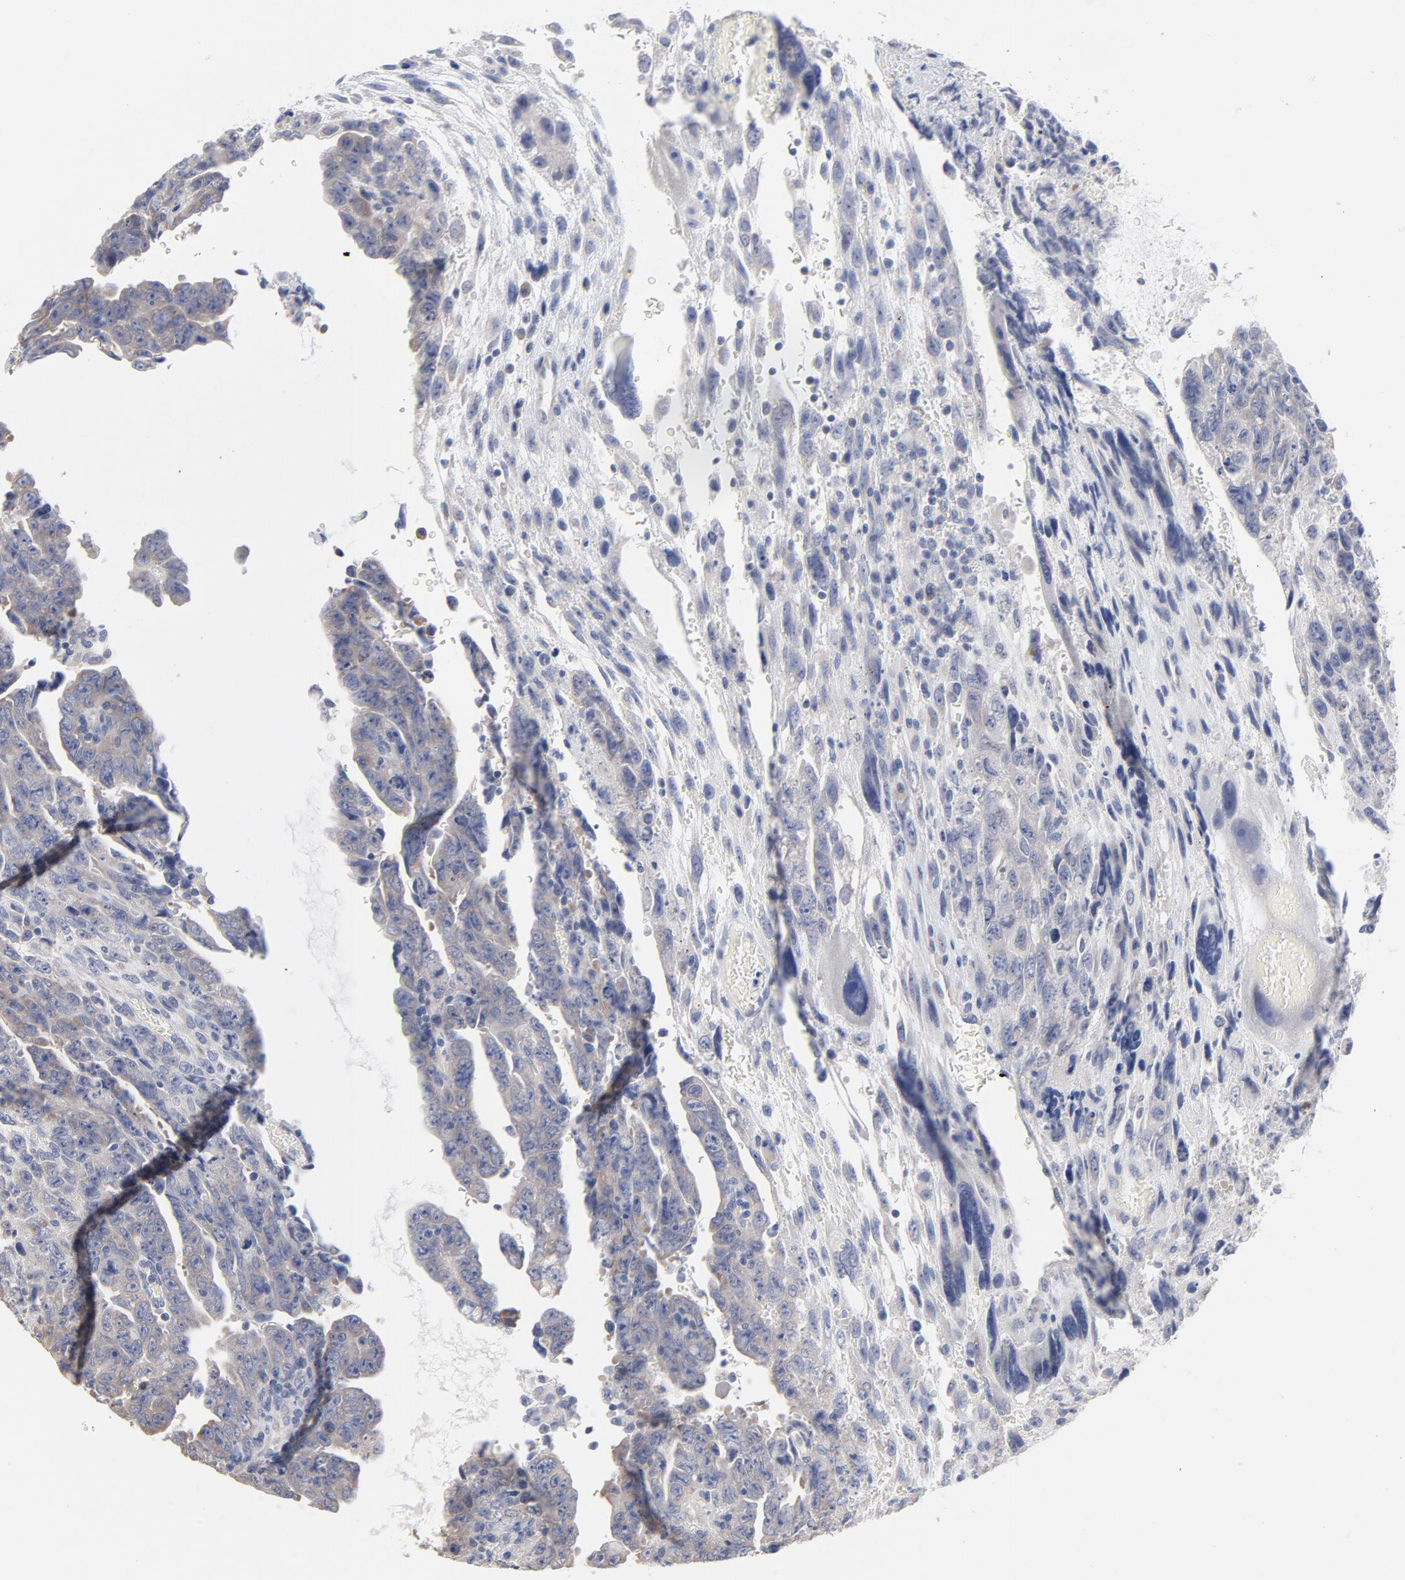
{"staining": {"intensity": "moderate", "quantity": ">75%", "location": "cytoplasmic/membranous"}, "tissue": "testis cancer", "cell_type": "Tumor cells", "image_type": "cancer", "snomed": [{"axis": "morphology", "description": "Carcinoma, Embryonal, NOS"}, {"axis": "topography", "description": "Testis"}], "caption": "Testis cancer stained for a protein reveals moderate cytoplasmic/membranous positivity in tumor cells.", "gene": "CPE", "patient": {"sex": "male", "age": 28}}